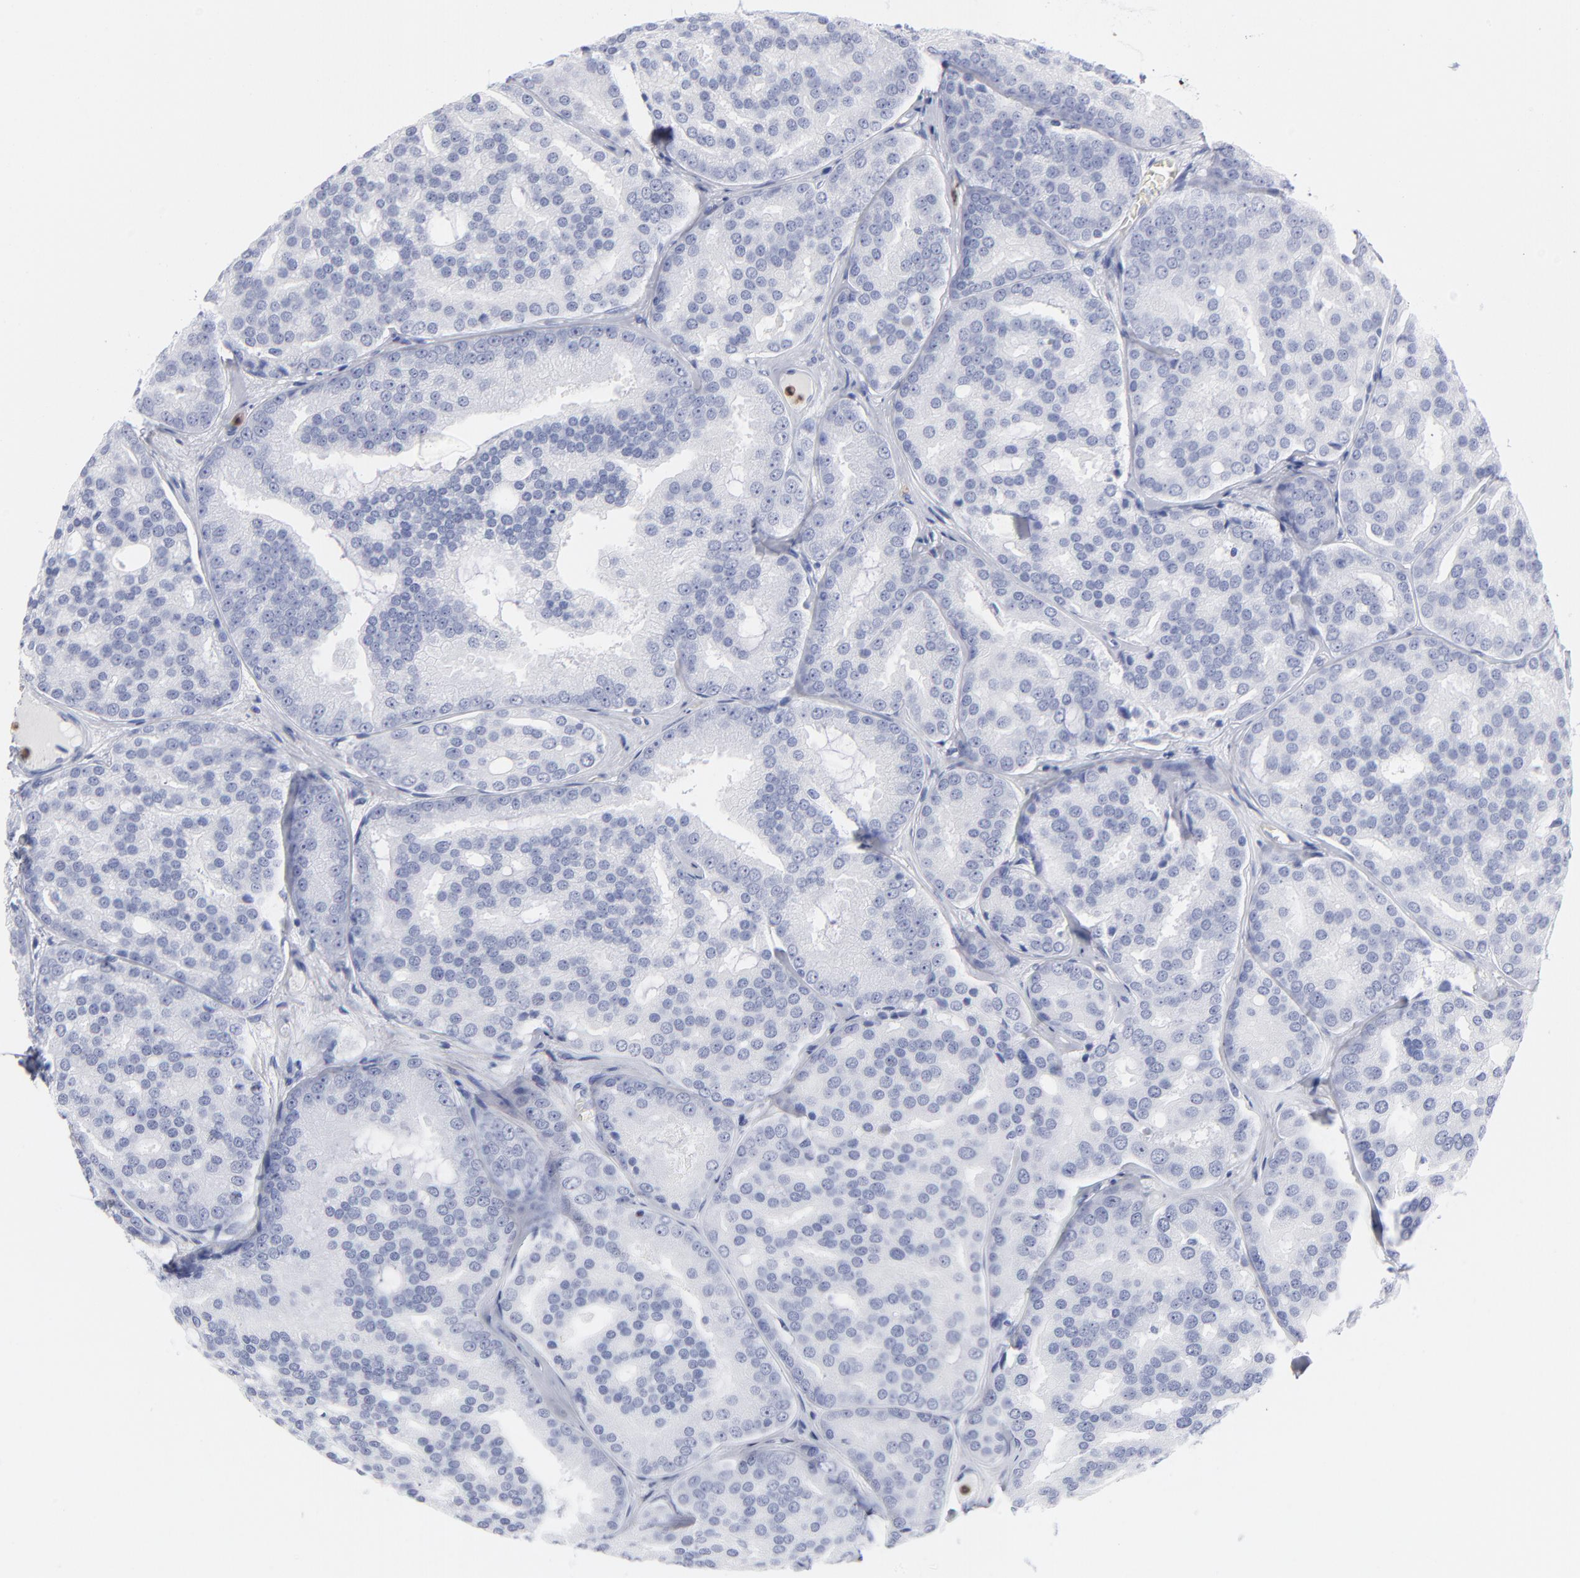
{"staining": {"intensity": "negative", "quantity": "none", "location": "none"}, "tissue": "prostate cancer", "cell_type": "Tumor cells", "image_type": "cancer", "snomed": [{"axis": "morphology", "description": "Adenocarcinoma, High grade"}, {"axis": "topography", "description": "Prostate"}], "caption": "A micrograph of human prostate cancer (high-grade adenocarcinoma) is negative for staining in tumor cells. (Stains: DAB (3,3'-diaminobenzidine) immunohistochemistry (IHC) with hematoxylin counter stain, Microscopy: brightfield microscopy at high magnification).", "gene": "ARG1", "patient": {"sex": "male", "age": 64}}